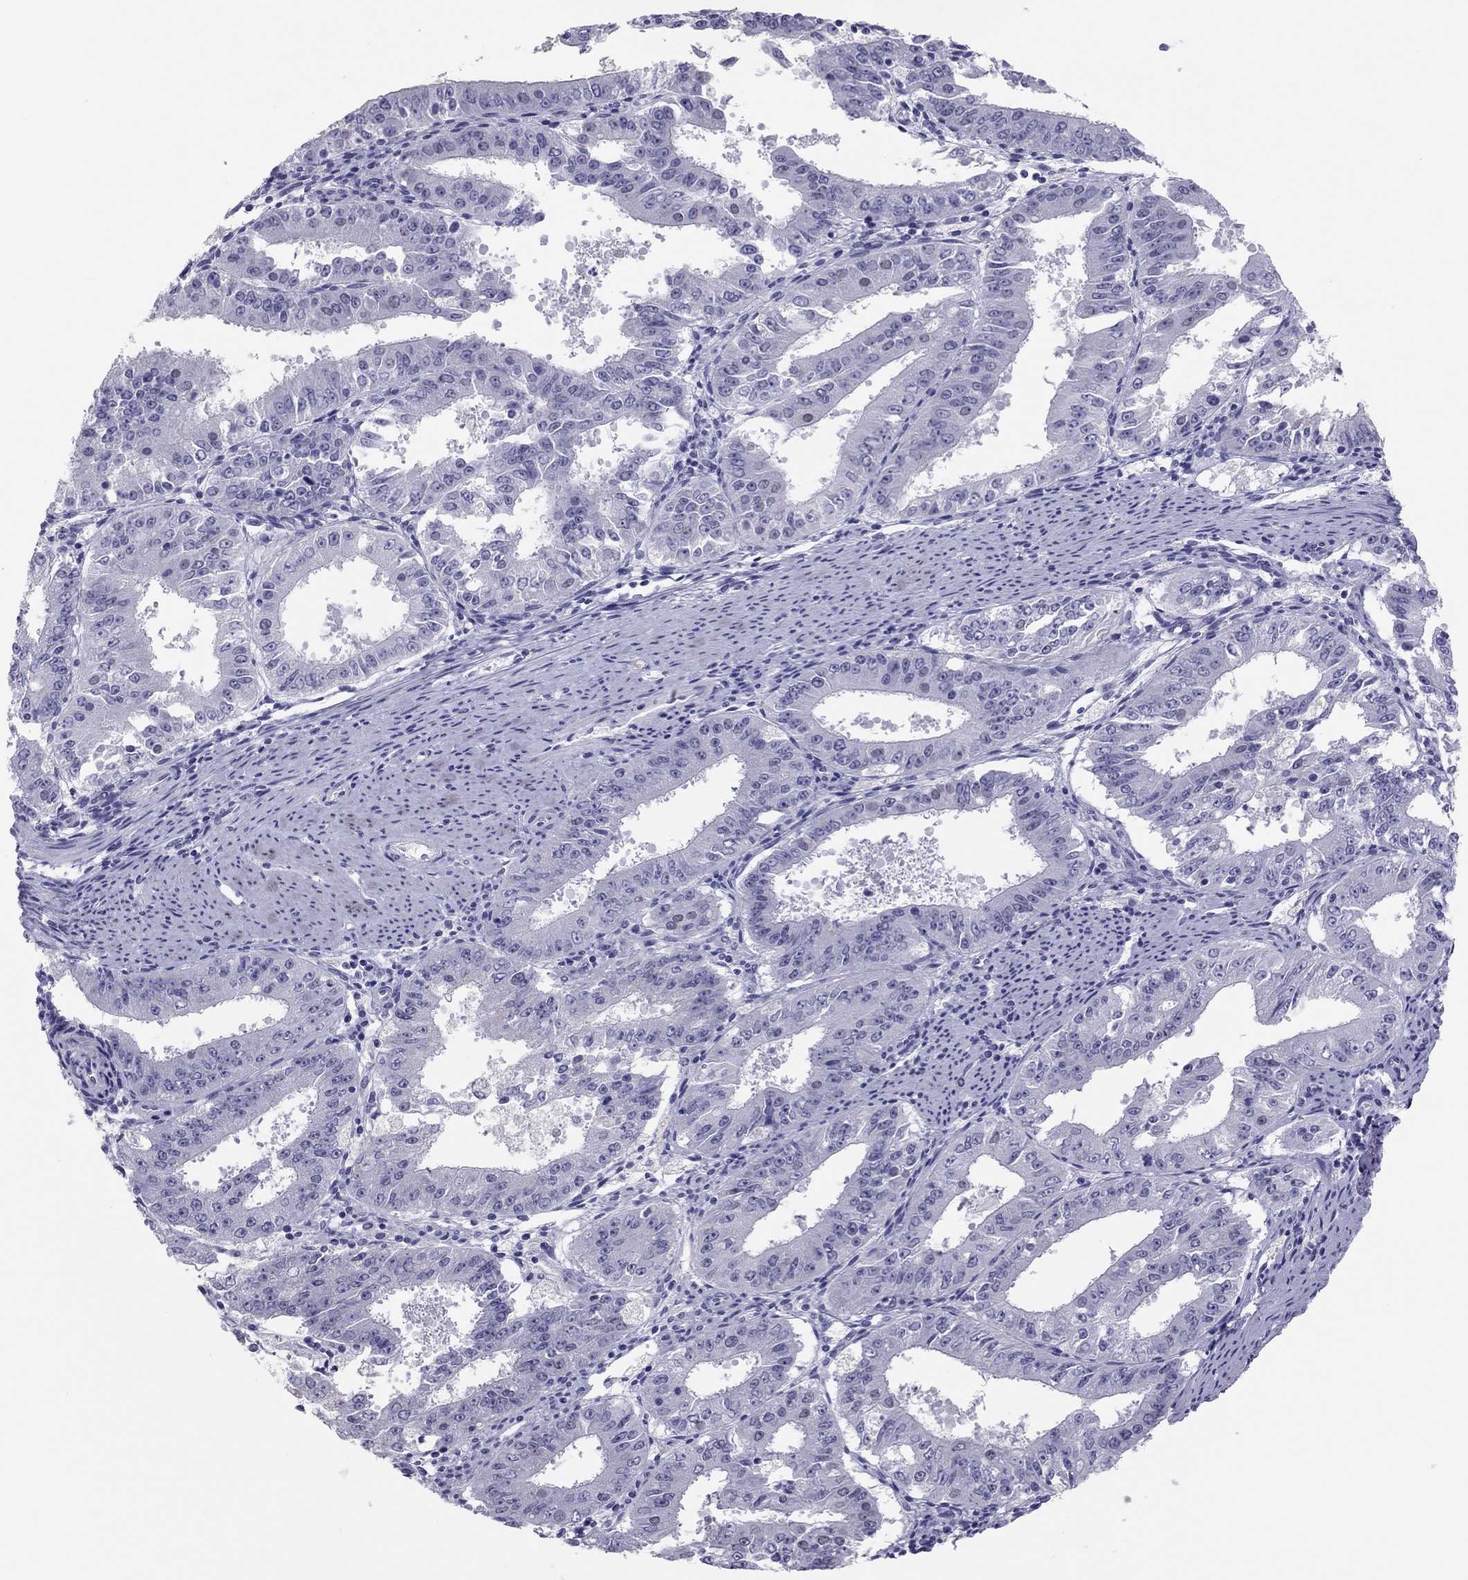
{"staining": {"intensity": "negative", "quantity": "none", "location": "none"}, "tissue": "ovarian cancer", "cell_type": "Tumor cells", "image_type": "cancer", "snomed": [{"axis": "morphology", "description": "Carcinoma, endometroid"}, {"axis": "topography", "description": "Ovary"}], "caption": "Endometroid carcinoma (ovarian) was stained to show a protein in brown. There is no significant expression in tumor cells.", "gene": "PHOX2A", "patient": {"sex": "female", "age": 42}}